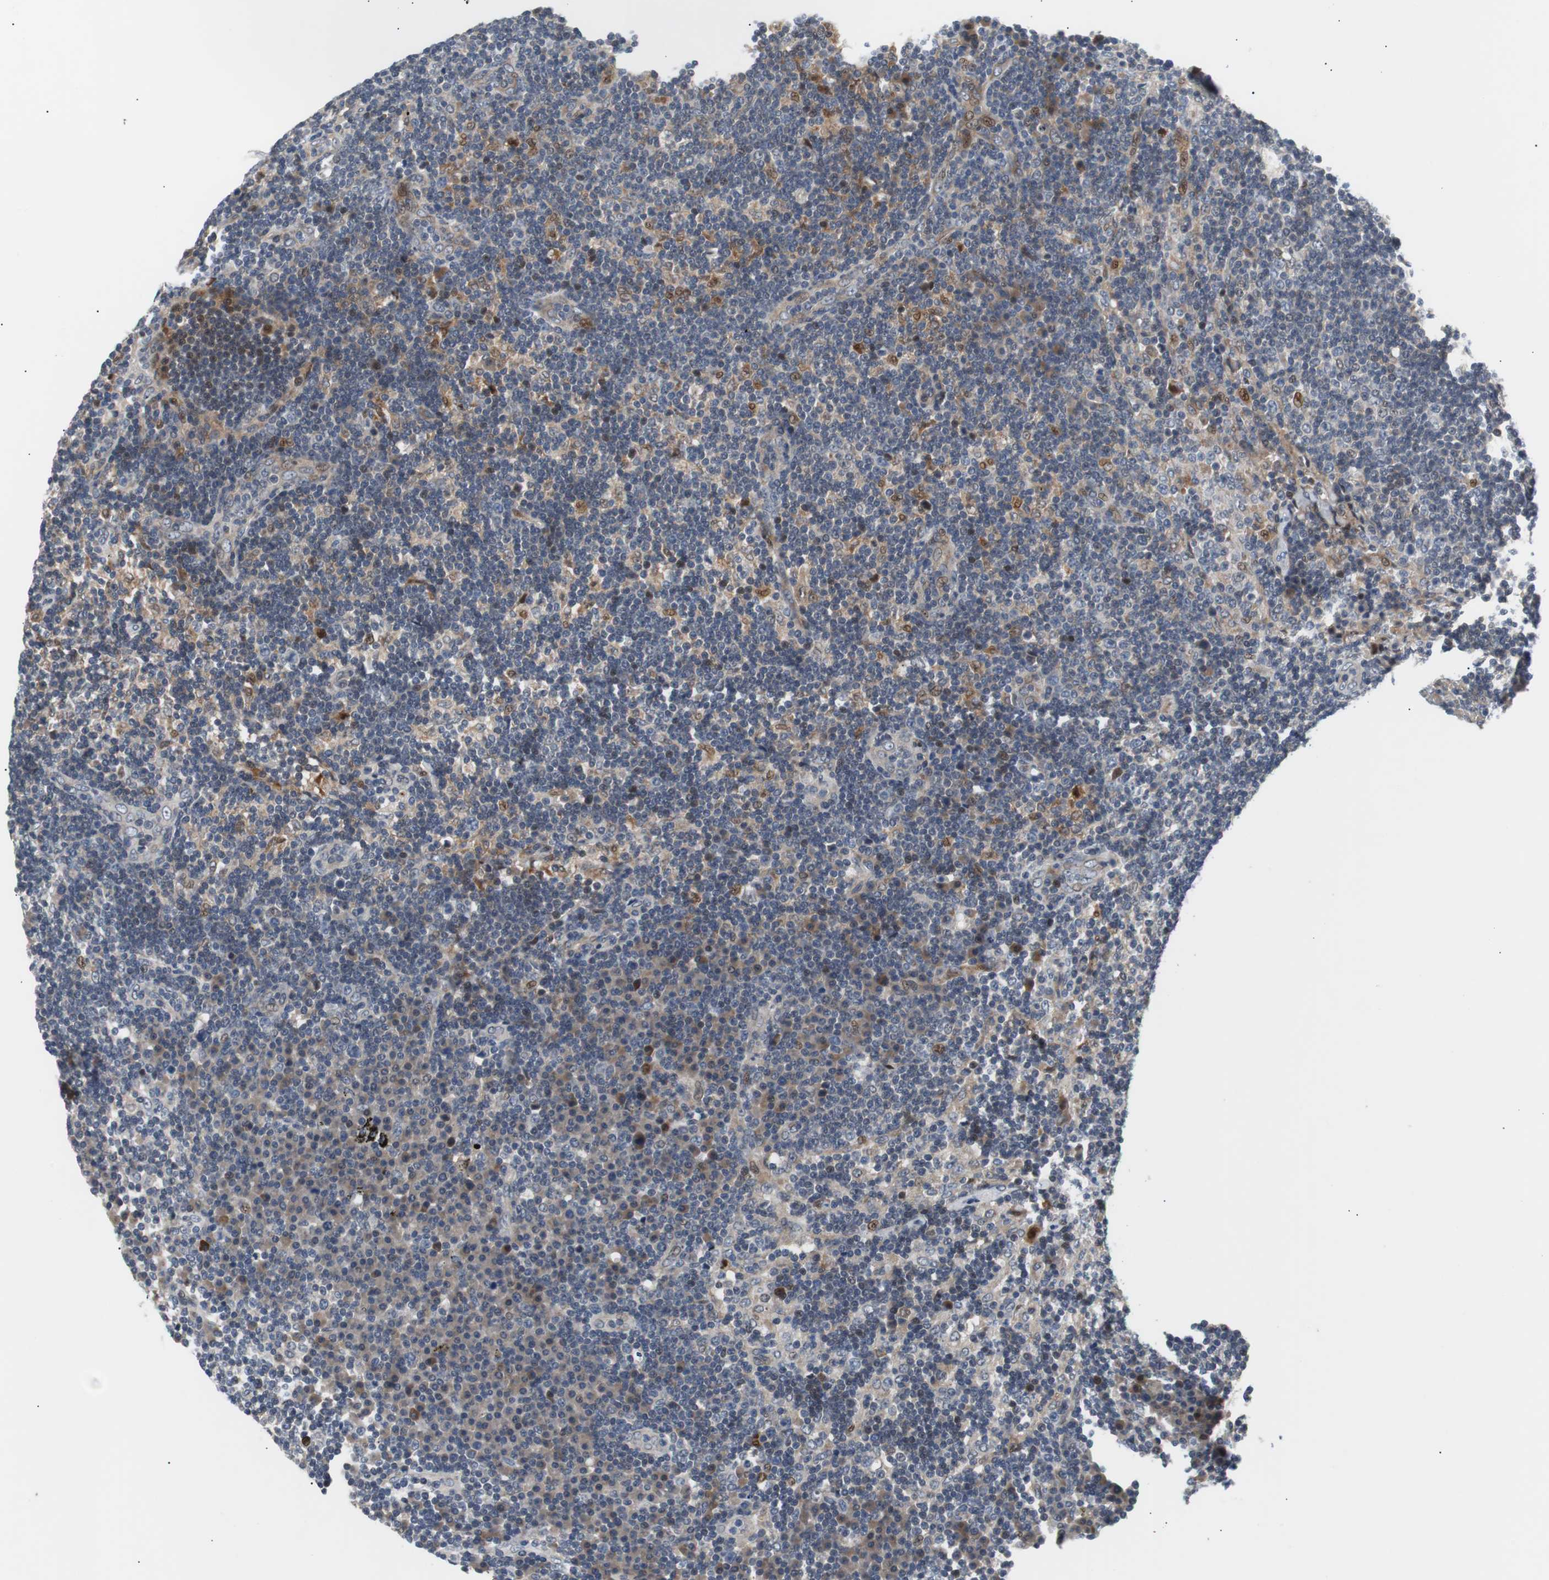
{"staining": {"intensity": "weak", "quantity": "<25%", "location": "nuclear"}, "tissue": "lymph node", "cell_type": "Germinal center cells", "image_type": "normal", "snomed": [{"axis": "morphology", "description": "Normal tissue, NOS"}, {"axis": "morphology", "description": "Squamous cell carcinoma, metastatic, NOS"}, {"axis": "topography", "description": "Lymph node"}], "caption": "Normal lymph node was stained to show a protein in brown. There is no significant staining in germinal center cells. The staining was performed using DAB to visualize the protein expression in brown, while the nuclei were stained in blue with hematoxylin (Magnification: 20x).", "gene": "MAP2K4", "patient": {"sex": "female", "age": 53}}